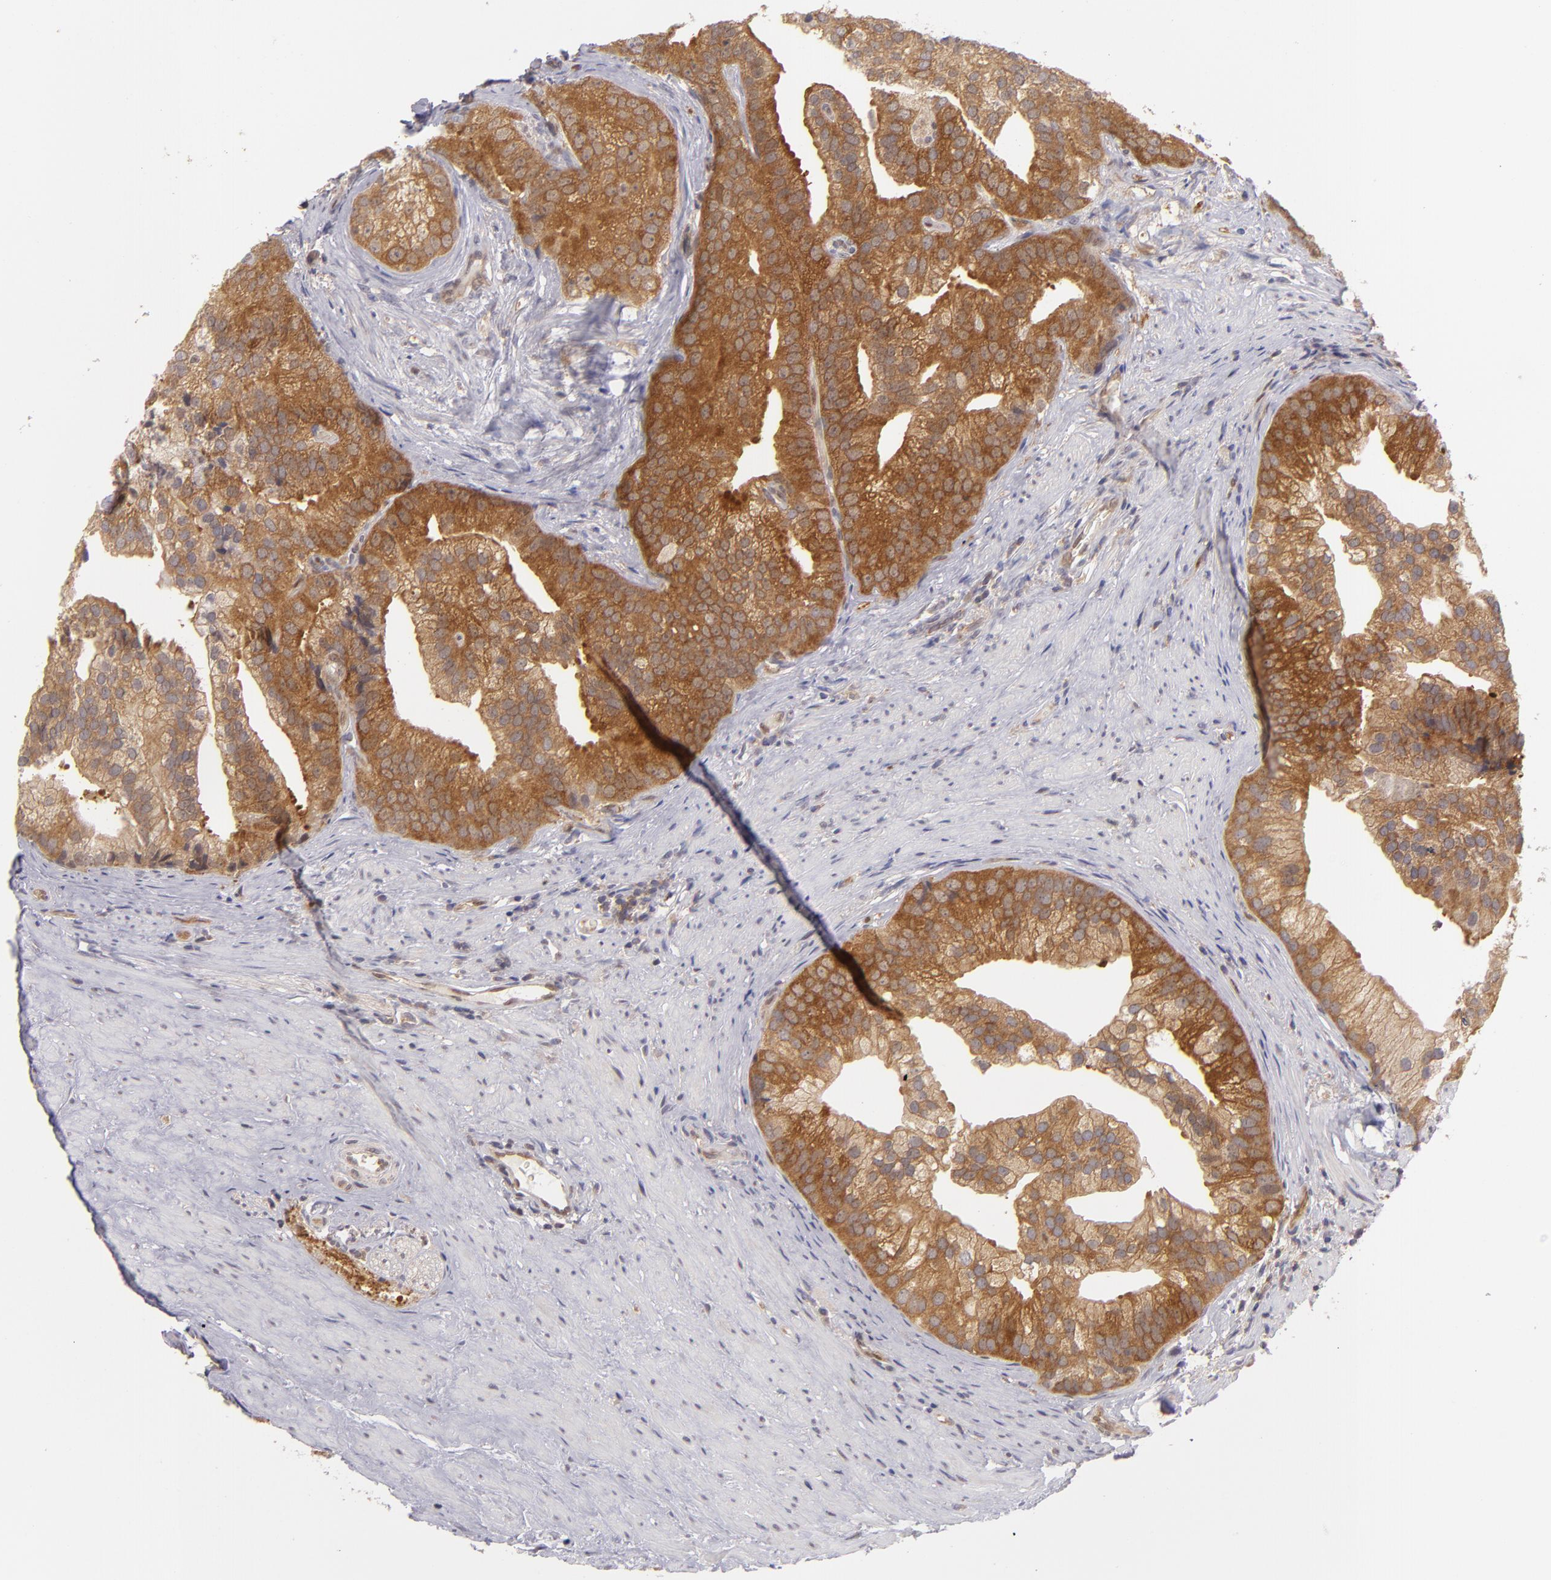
{"staining": {"intensity": "strong", "quantity": ">75%", "location": "cytoplasmic/membranous"}, "tissue": "prostate cancer", "cell_type": "Tumor cells", "image_type": "cancer", "snomed": [{"axis": "morphology", "description": "Adenocarcinoma, Low grade"}, {"axis": "topography", "description": "Prostate"}], "caption": "This image reveals immunohistochemistry staining of human prostate cancer (low-grade adenocarcinoma), with high strong cytoplasmic/membranous expression in approximately >75% of tumor cells.", "gene": "PTPN13", "patient": {"sex": "male", "age": 71}}